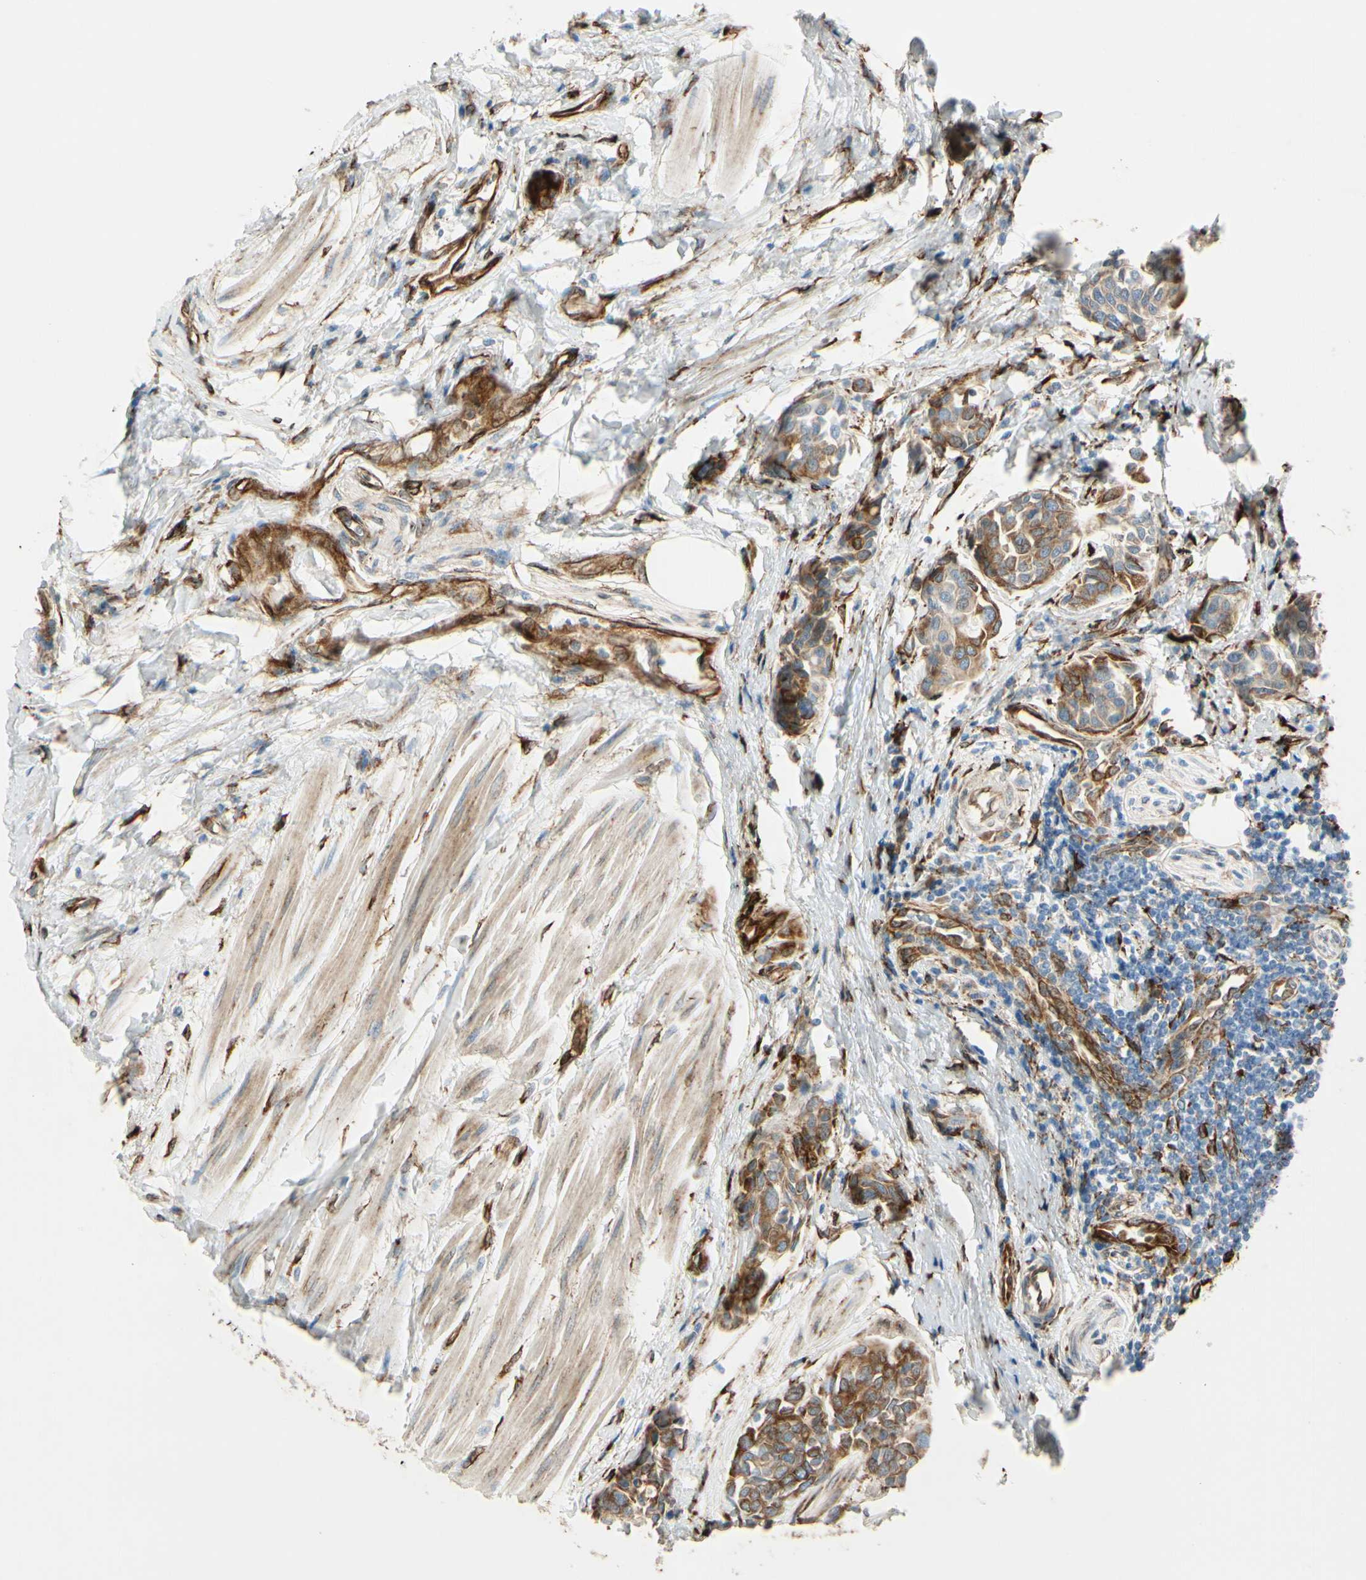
{"staining": {"intensity": "strong", "quantity": ">75%", "location": "cytoplasmic/membranous"}, "tissue": "urothelial cancer", "cell_type": "Tumor cells", "image_type": "cancer", "snomed": [{"axis": "morphology", "description": "Urothelial carcinoma, High grade"}, {"axis": "topography", "description": "Urinary bladder"}], "caption": "A photomicrograph of human urothelial cancer stained for a protein reveals strong cytoplasmic/membranous brown staining in tumor cells. (IHC, brightfield microscopy, high magnification).", "gene": "FKBP7", "patient": {"sex": "male", "age": 78}}